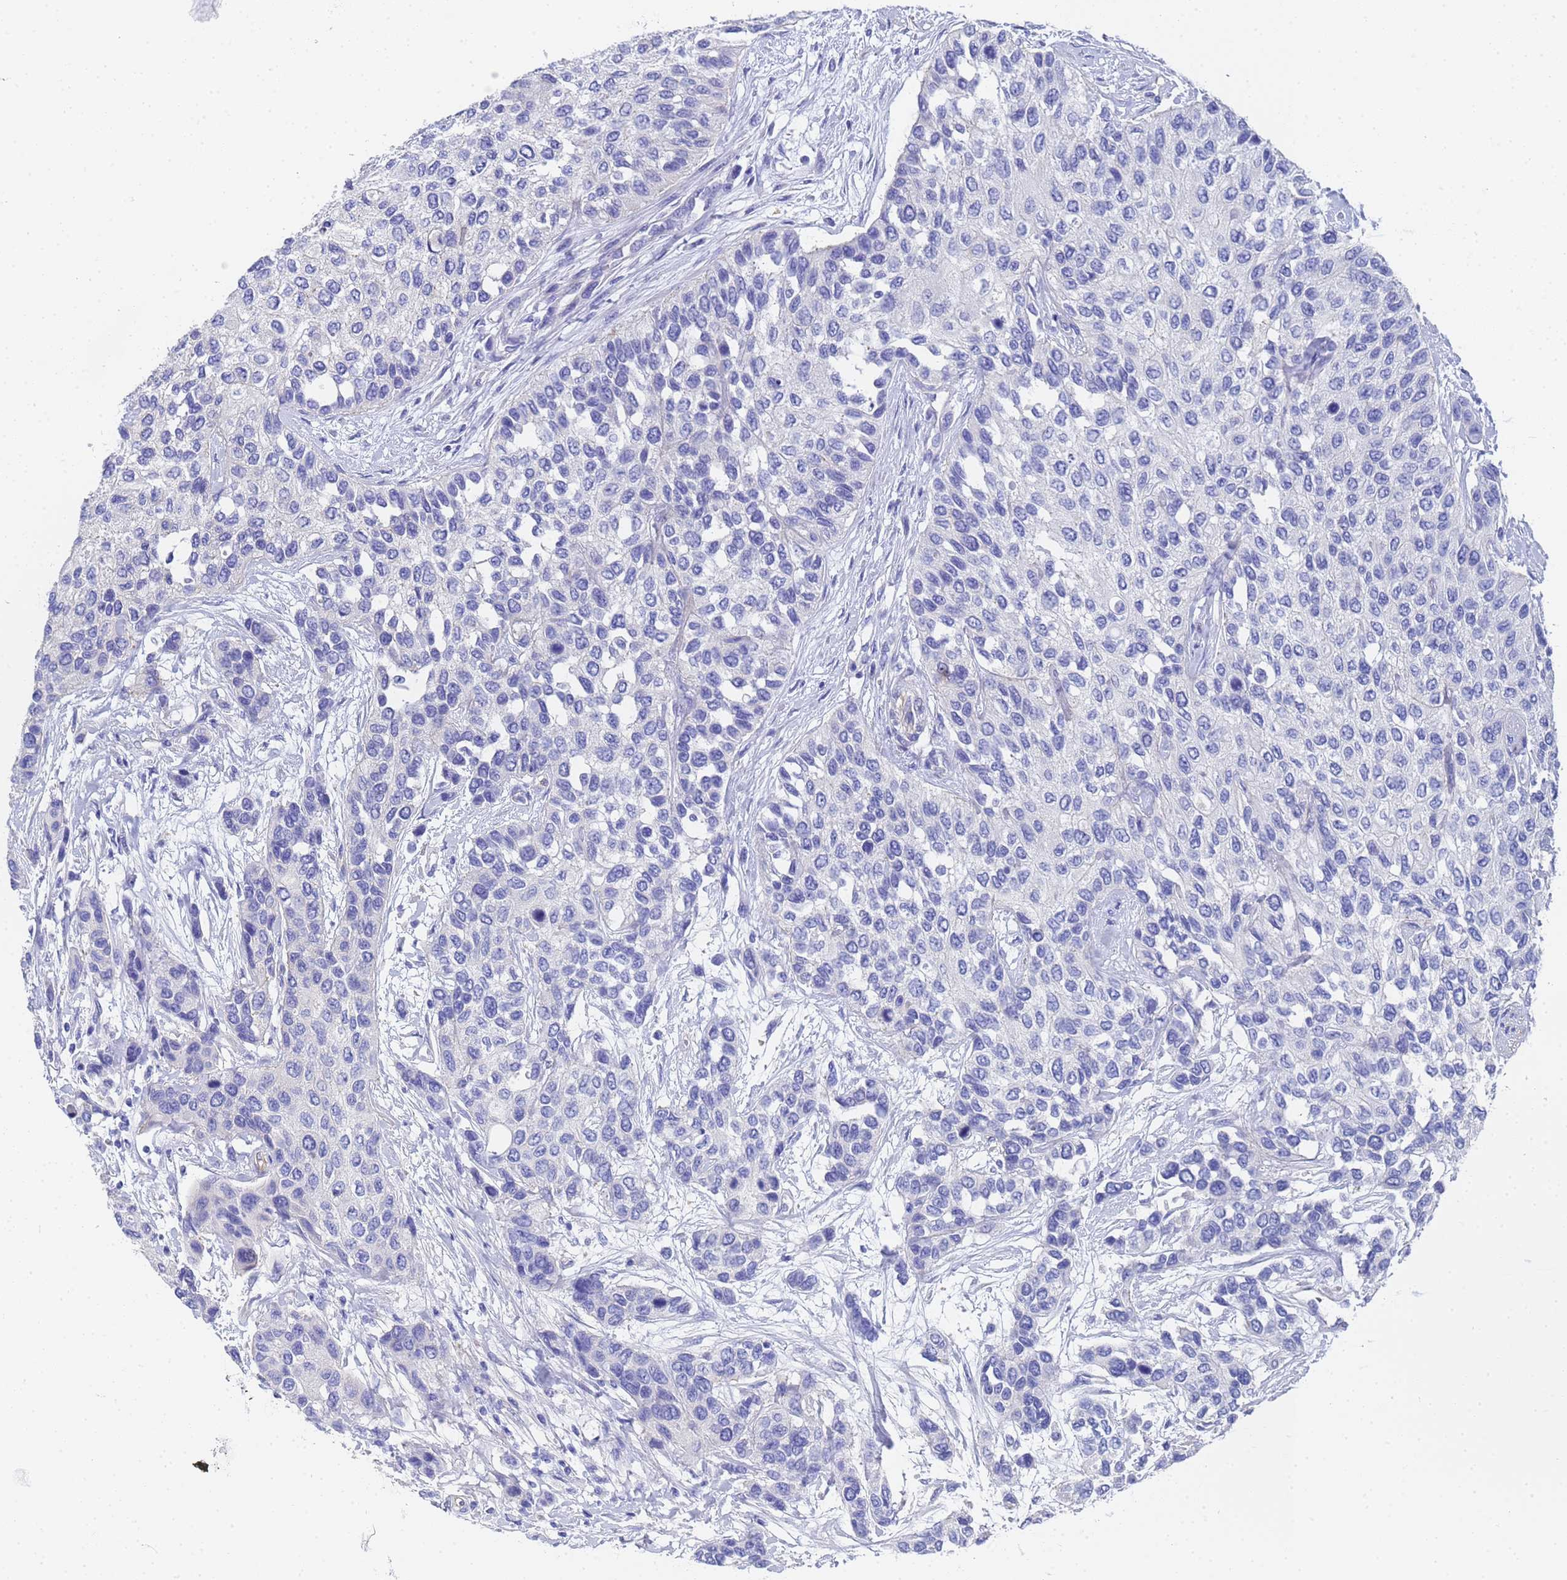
{"staining": {"intensity": "negative", "quantity": "none", "location": "none"}, "tissue": "urothelial cancer", "cell_type": "Tumor cells", "image_type": "cancer", "snomed": [{"axis": "morphology", "description": "Normal tissue, NOS"}, {"axis": "morphology", "description": "Urothelial carcinoma, High grade"}, {"axis": "topography", "description": "Vascular tissue"}, {"axis": "topography", "description": "Urinary bladder"}], "caption": "DAB (3,3'-diaminobenzidine) immunohistochemical staining of human urothelial carcinoma (high-grade) exhibits no significant positivity in tumor cells. (DAB immunohistochemistry with hematoxylin counter stain).", "gene": "TUBB1", "patient": {"sex": "female", "age": 56}}